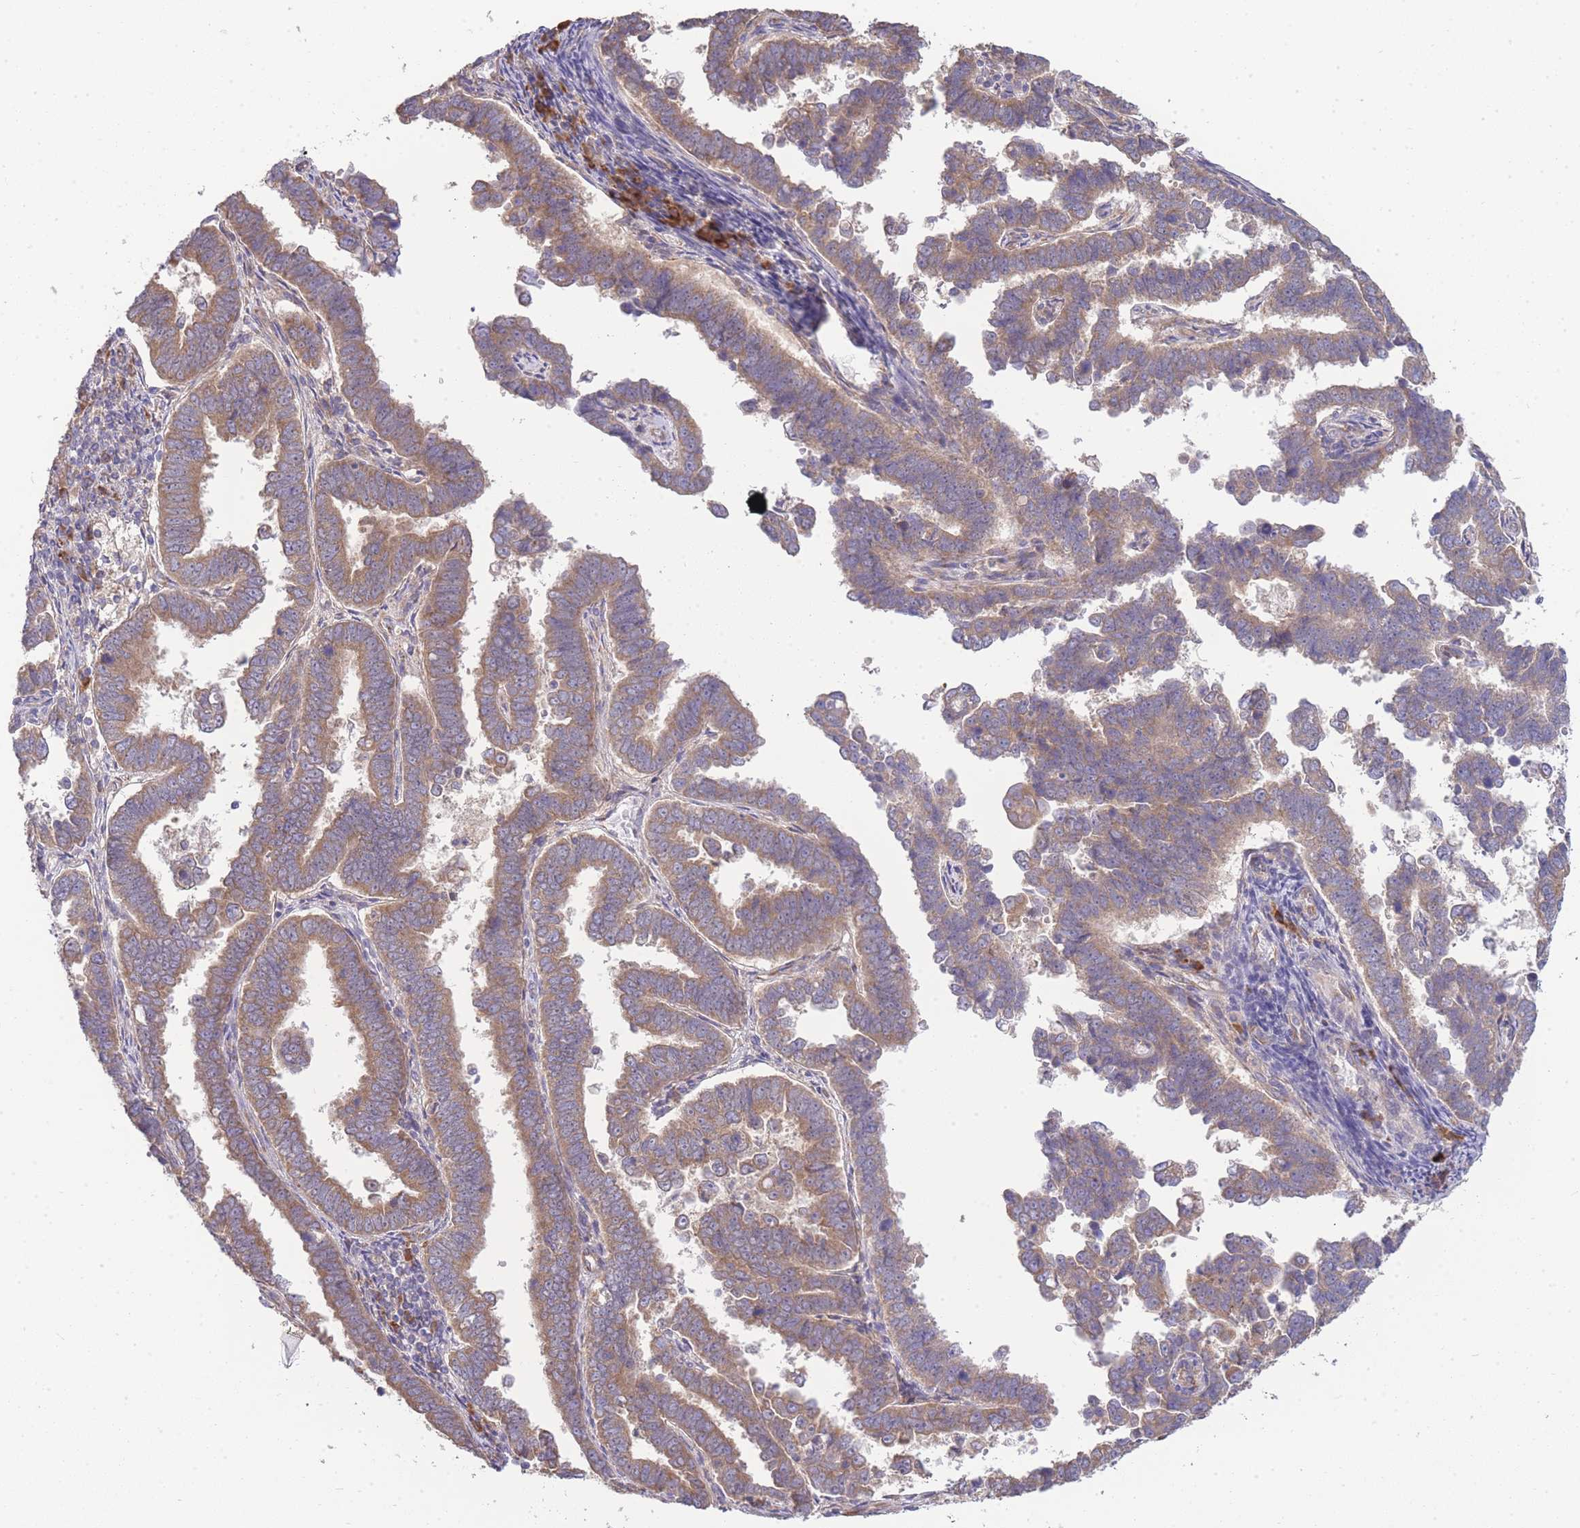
{"staining": {"intensity": "moderate", "quantity": ">75%", "location": "cytoplasmic/membranous"}, "tissue": "endometrial cancer", "cell_type": "Tumor cells", "image_type": "cancer", "snomed": [{"axis": "morphology", "description": "Adenocarcinoma, NOS"}, {"axis": "topography", "description": "Endometrium"}], "caption": "An image of endometrial cancer (adenocarcinoma) stained for a protein exhibits moderate cytoplasmic/membranous brown staining in tumor cells. (Stains: DAB (3,3'-diaminobenzidine) in brown, nuclei in blue, Microscopy: brightfield microscopy at high magnification).", "gene": "BEX1", "patient": {"sex": "female", "age": 75}}